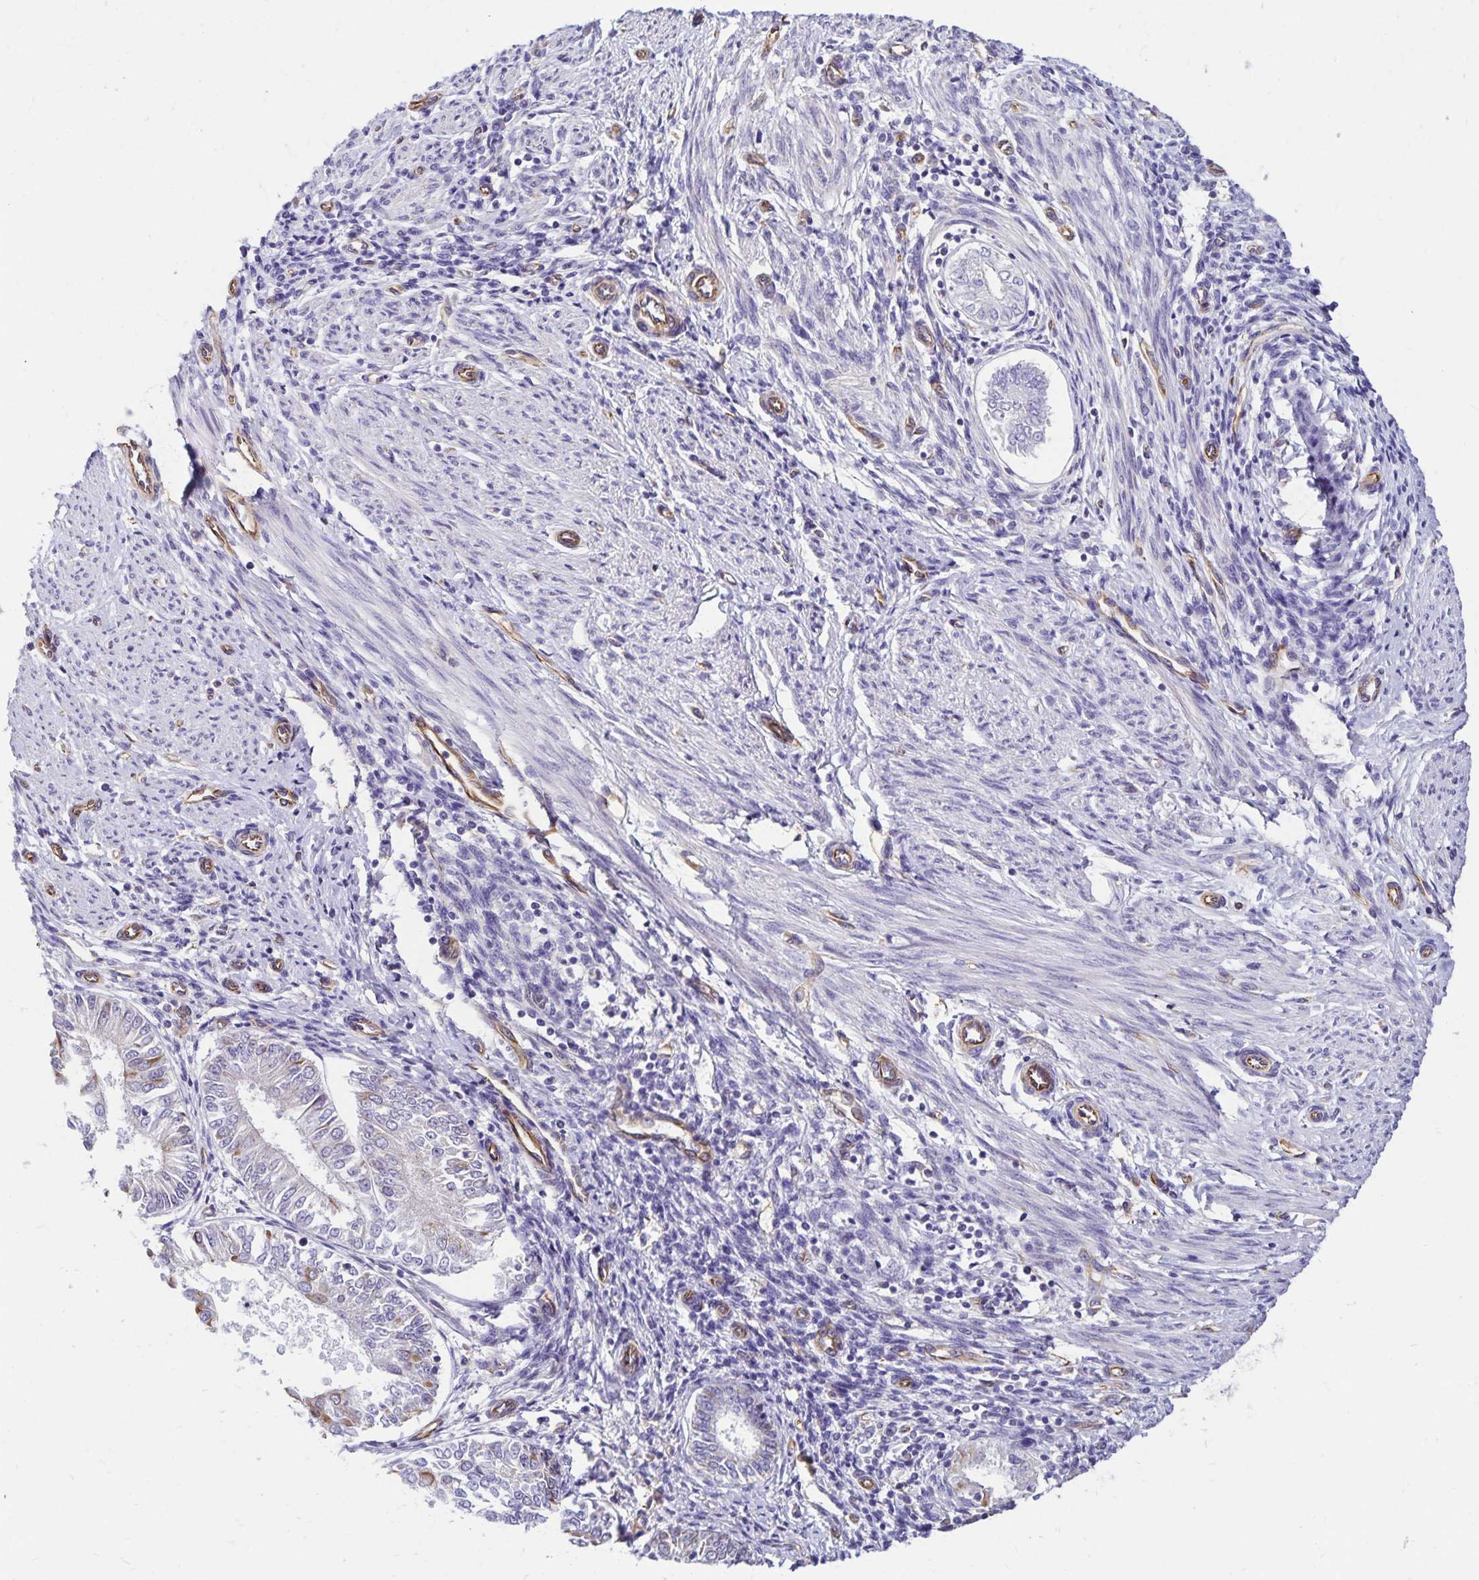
{"staining": {"intensity": "moderate", "quantity": "<25%", "location": "cytoplasmic/membranous"}, "tissue": "endometrial cancer", "cell_type": "Tumor cells", "image_type": "cancer", "snomed": [{"axis": "morphology", "description": "Adenocarcinoma, NOS"}, {"axis": "topography", "description": "Endometrium"}], "caption": "A high-resolution photomicrograph shows IHC staining of adenocarcinoma (endometrial), which exhibits moderate cytoplasmic/membranous positivity in approximately <25% of tumor cells.", "gene": "TRPV6", "patient": {"sex": "female", "age": 68}}